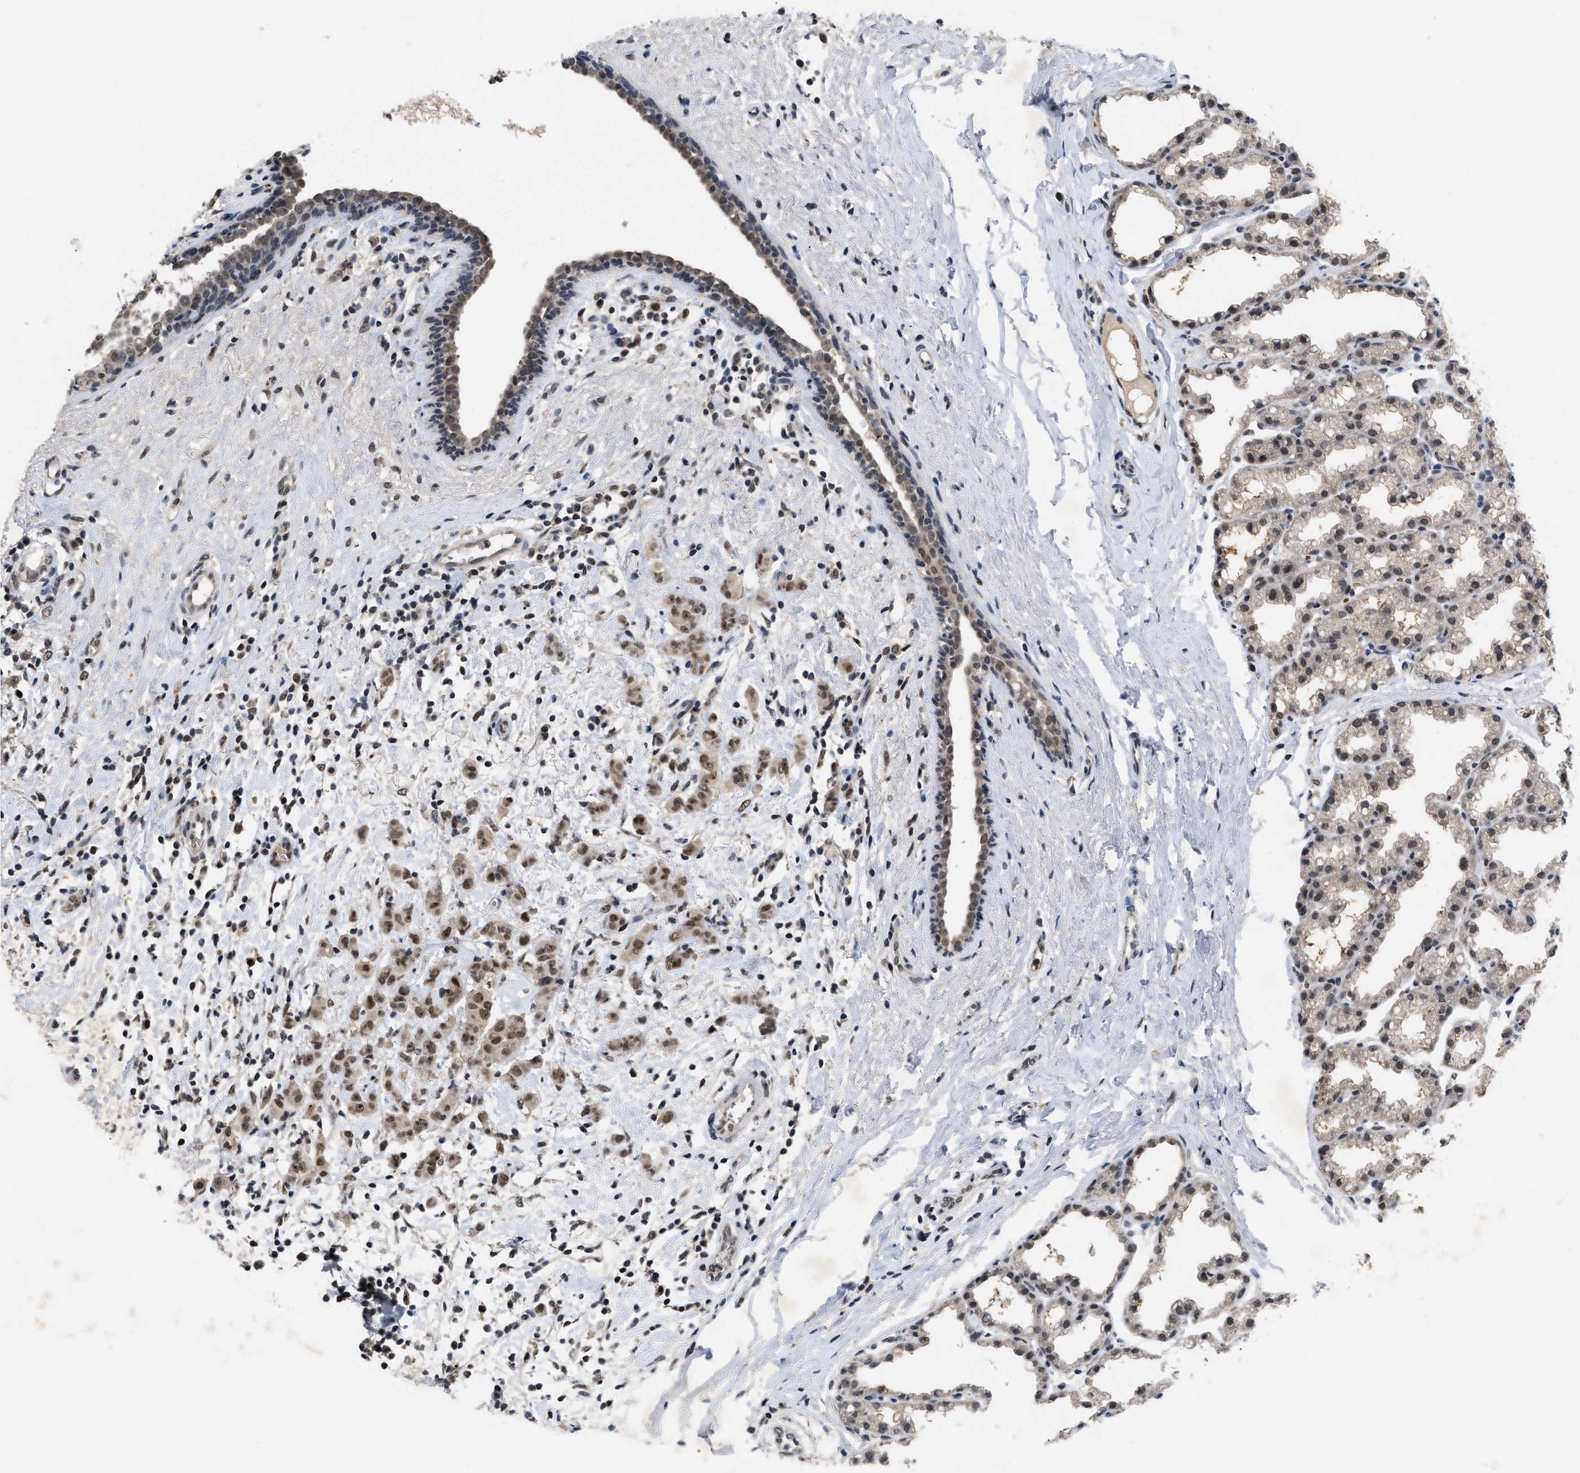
{"staining": {"intensity": "moderate", "quantity": ">75%", "location": "nuclear"}, "tissue": "breast cancer", "cell_type": "Tumor cells", "image_type": "cancer", "snomed": [{"axis": "morphology", "description": "Normal tissue, NOS"}, {"axis": "morphology", "description": "Duct carcinoma"}, {"axis": "topography", "description": "Breast"}], "caption": "Breast cancer (infiltrating ductal carcinoma) stained with a brown dye shows moderate nuclear positive staining in about >75% of tumor cells.", "gene": "ZNF346", "patient": {"sex": "female", "age": 40}}